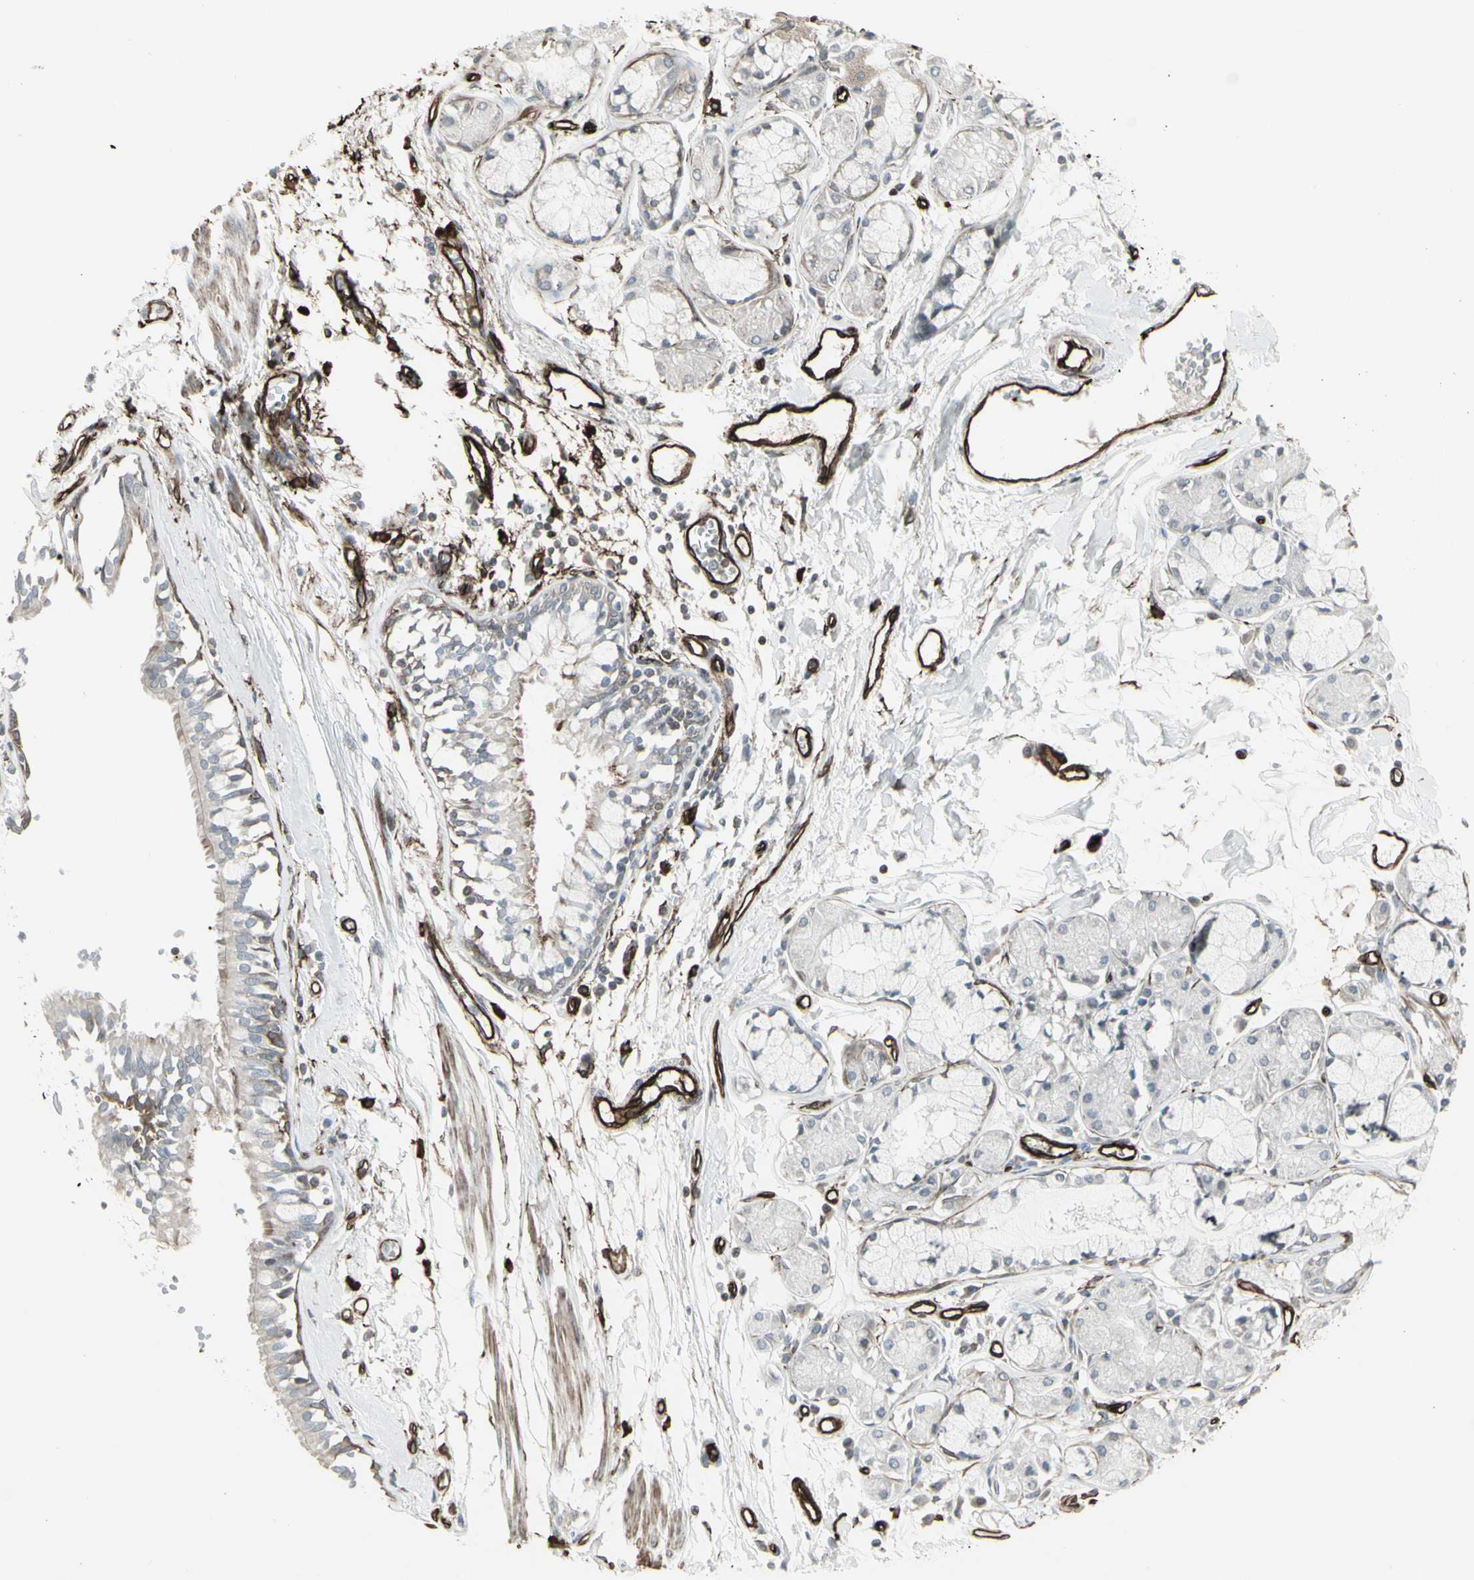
{"staining": {"intensity": "moderate", "quantity": "<25%", "location": "cytoplasmic/membranous"}, "tissue": "bronchus", "cell_type": "Respiratory epithelial cells", "image_type": "normal", "snomed": [{"axis": "morphology", "description": "Normal tissue, NOS"}, {"axis": "topography", "description": "Bronchus"}, {"axis": "topography", "description": "Lung"}], "caption": "A low amount of moderate cytoplasmic/membranous positivity is identified in approximately <25% of respiratory epithelial cells in benign bronchus. (Brightfield microscopy of DAB IHC at high magnification).", "gene": "DTX3L", "patient": {"sex": "female", "age": 56}}